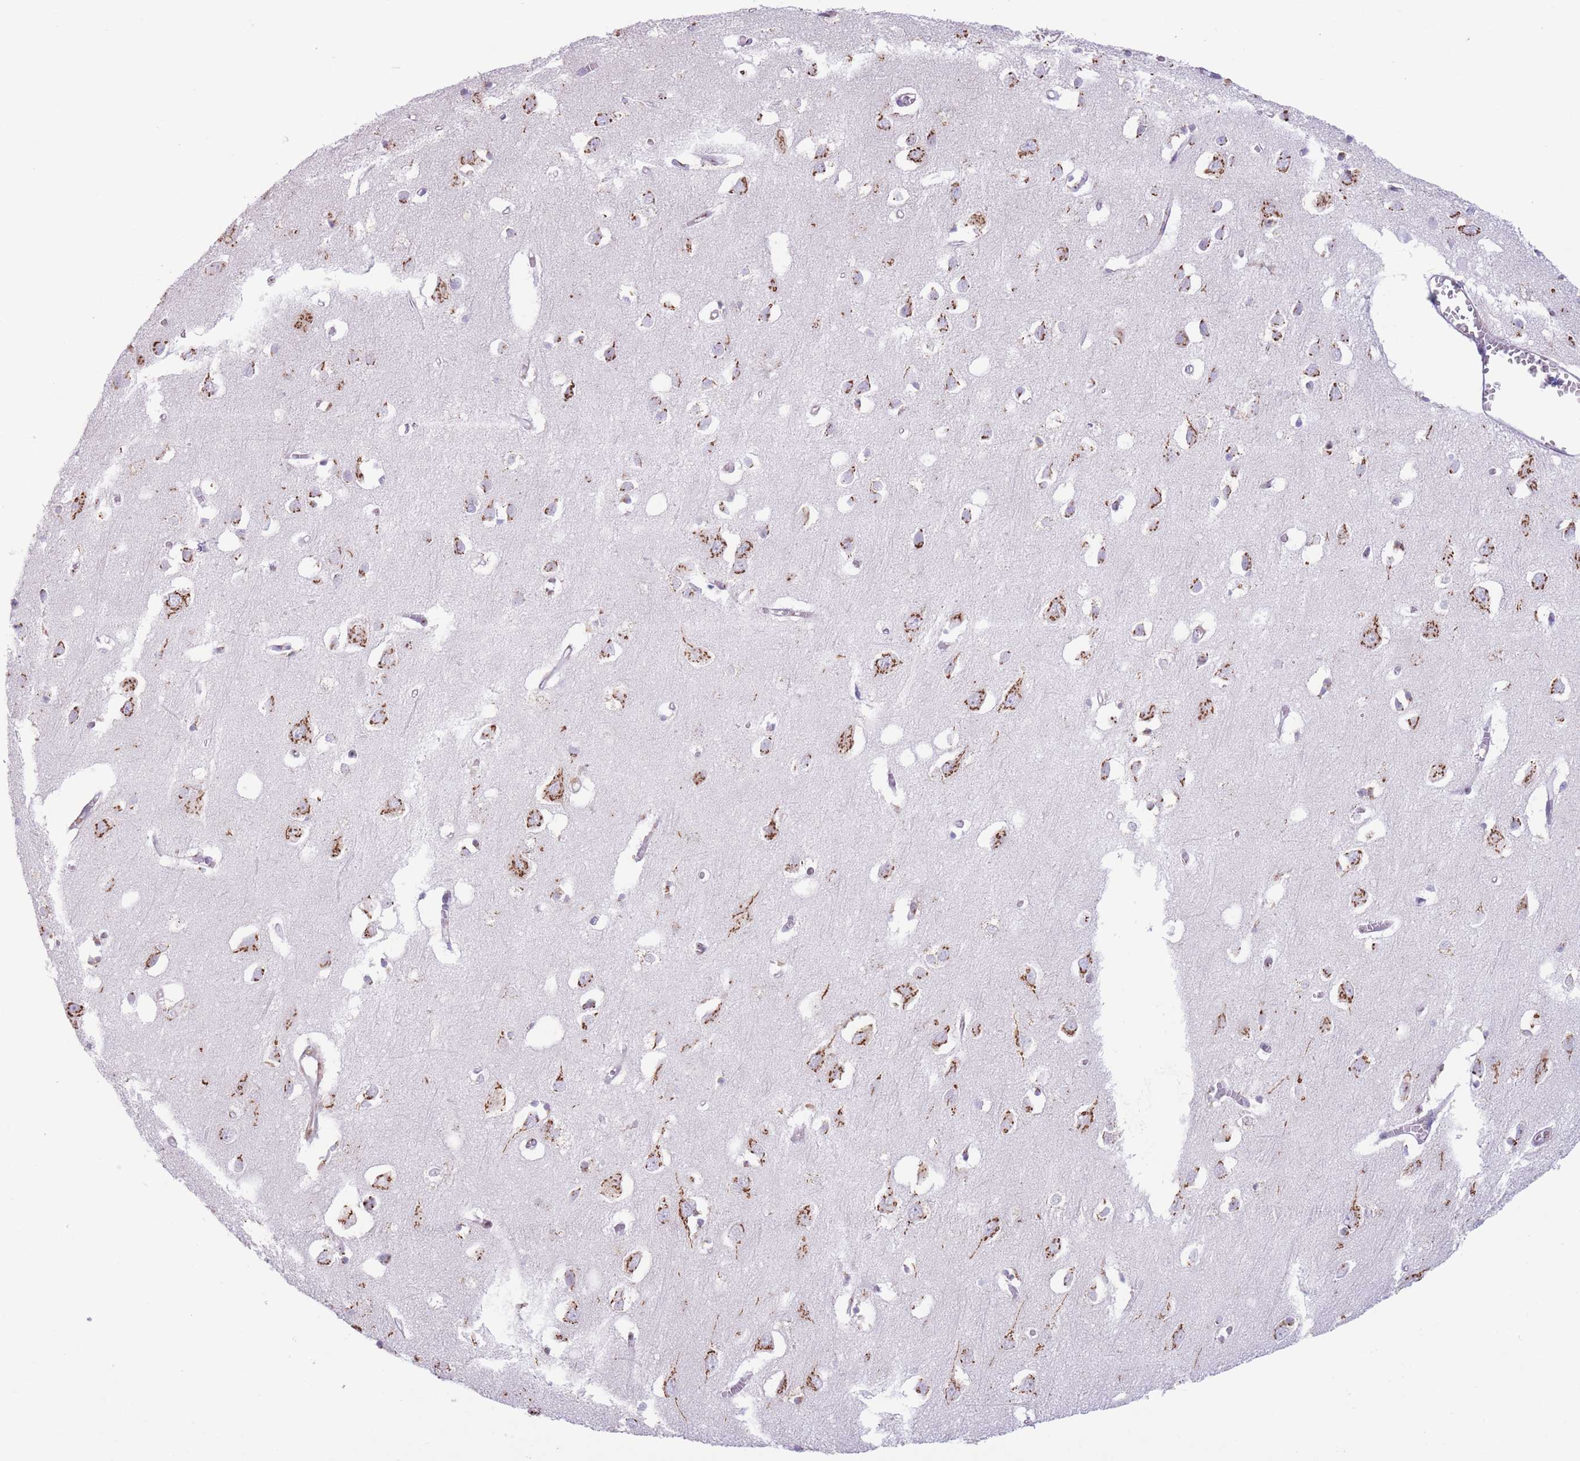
{"staining": {"intensity": "negative", "quantity": "none", "location": "none"}, "tissue": "cerebral cortex", "cell_type": "Endothelial cells", "image_type": "normal", "snomed": [{"axis": "morphology", "description": "Normal tissue, NOS"}, {"axis": "topography", "description": "Cerebral cortex"}], "caption": "DAB (3,3'-diaminobenzidine) immunohistochemical staining of unremarkable cerebral cortex shows no significant staining in endothelial cells. The staining was performed using DAB (3,3'-diaminobenzidine) to visualize the protein expression in brown, while the nuclei were stained in blue with hematoxylin (Magnification: 20x).", "gene": "MPND", "patient": {"sex": "female", "age": 64}}